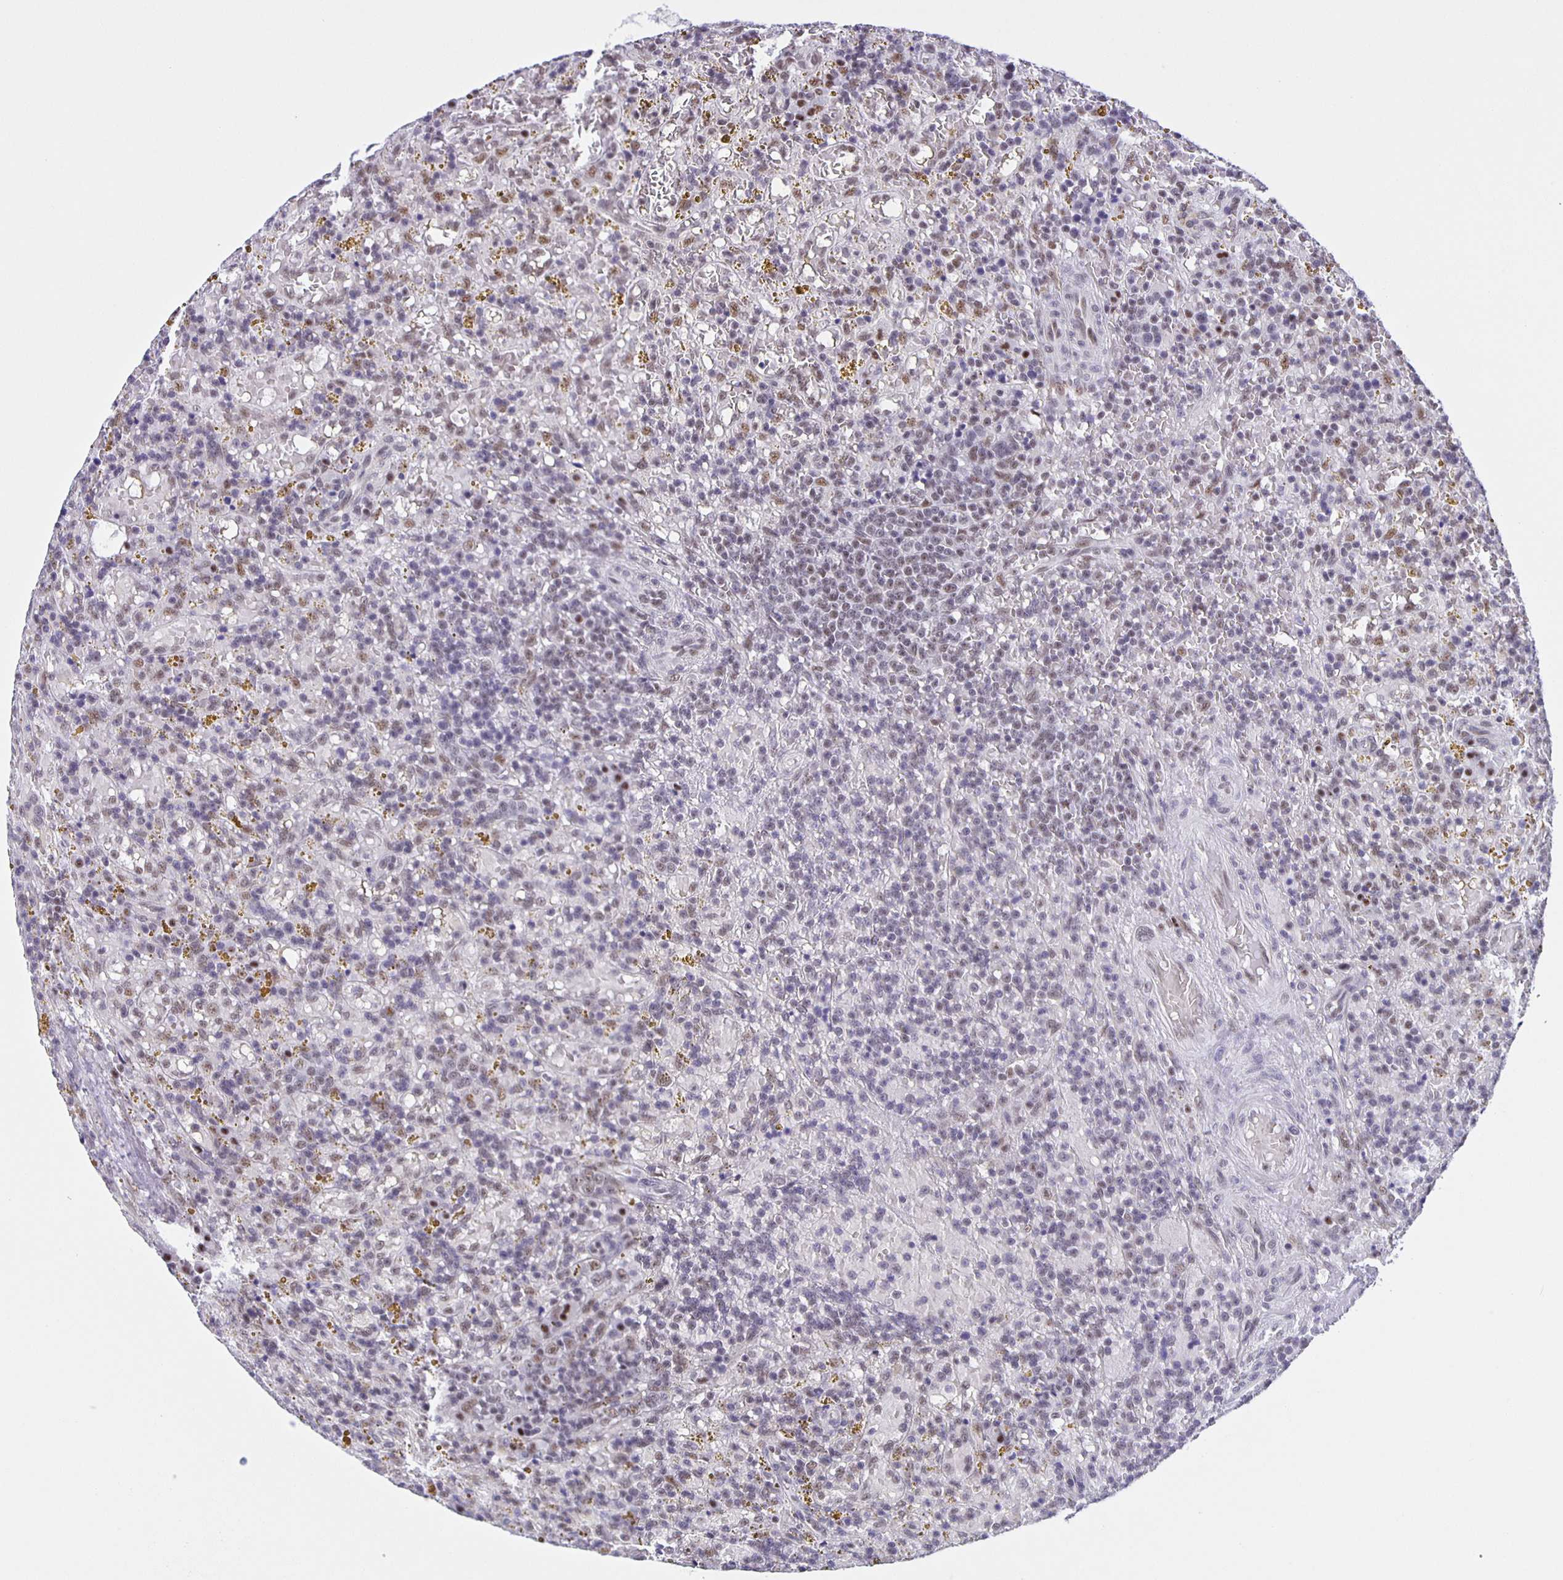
{"staining": {"intensity": "weak", "quantity": "<25%", "location": "nuclear"}, "tissue": "lymphoma", "cell_type": "Tumor cells", "image_type": "cancer", "snomed": [{"axis": "morphology", "description": "Malignant lymphoma, non-Hodgkin's type, Low grade"}, {"axis": "topography", "description": "Spleen"}], "caption": "Immunohistochemical staining of low-grade malignant lymphoma, non-Hodgkin's type demonstrates no significant positivity in tumor cells.", "gene": "ZRANB2", "patient": {"sex": "female", "age": 65}}